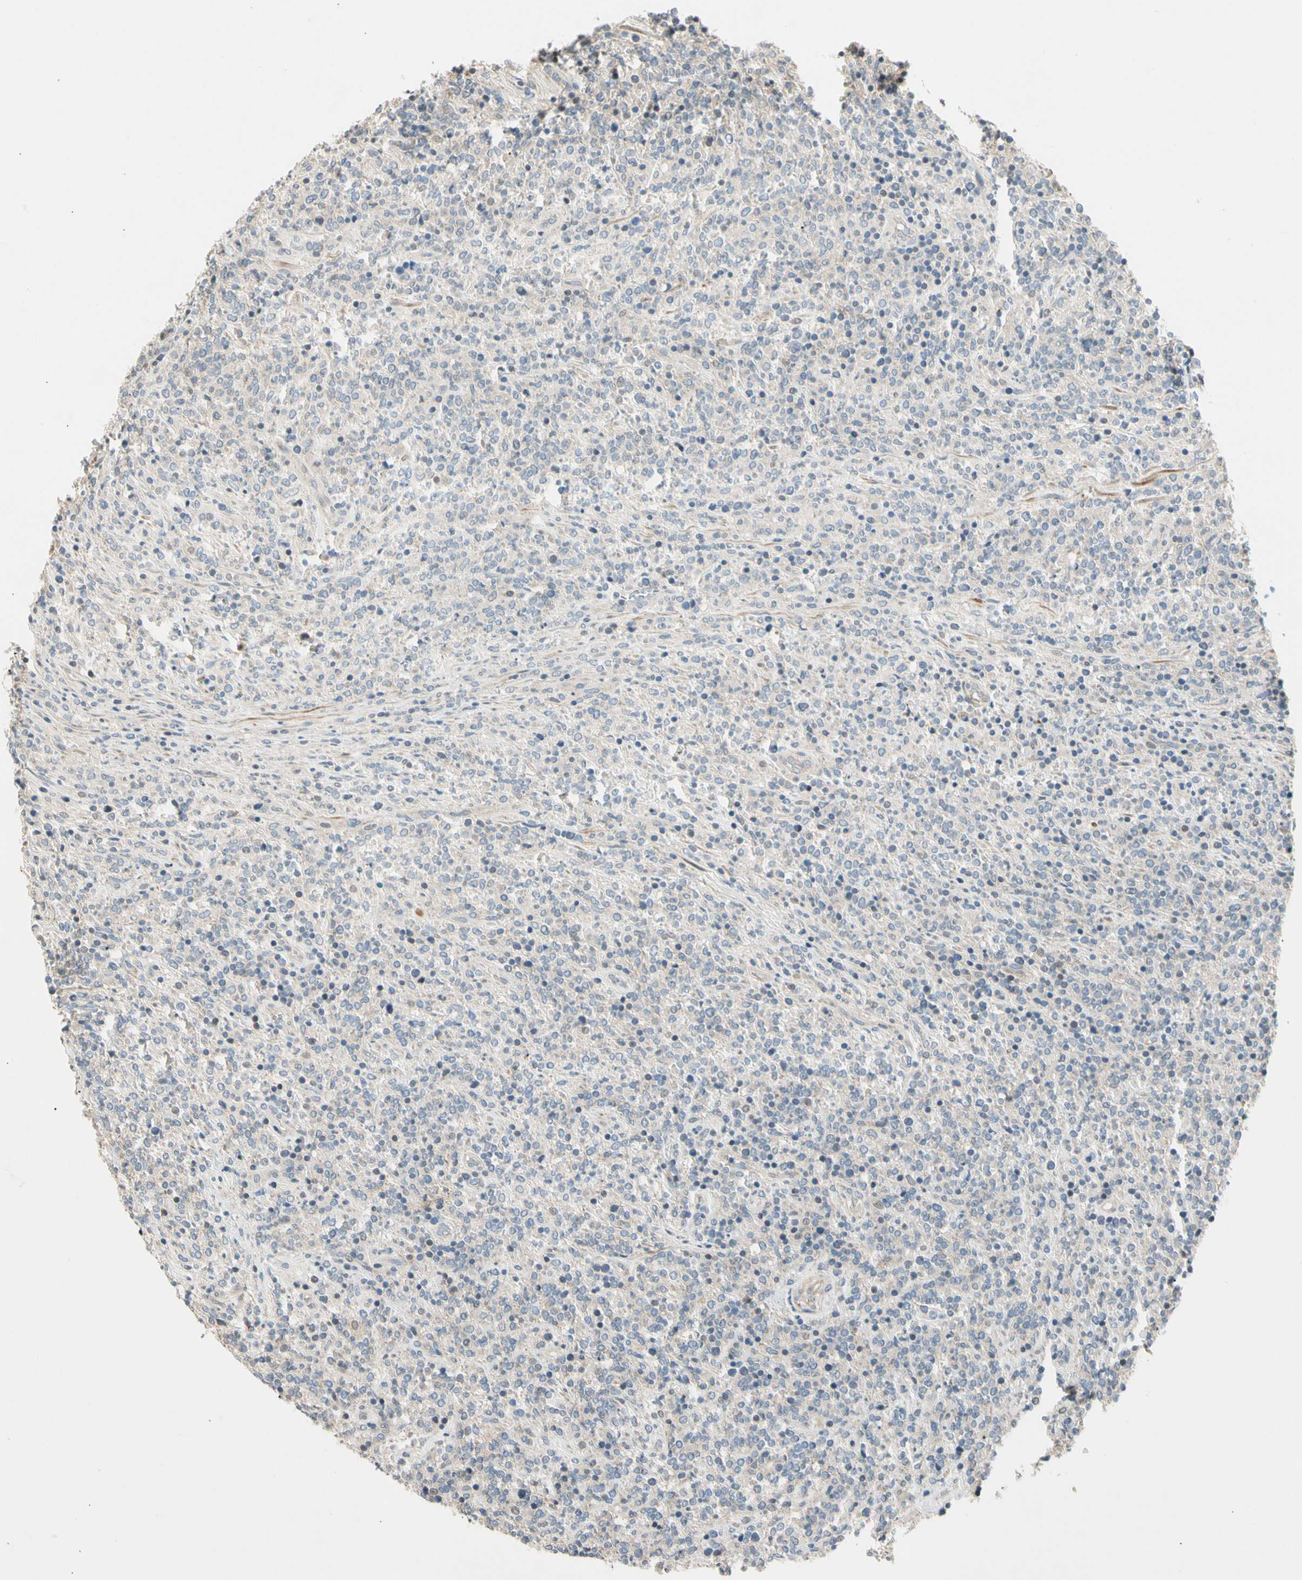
{"staining": {"intensity": "negative", "quantity": "none", "location": "none"}, "tissue": "lymphoma", "cell_type": "Tumor cells", "image_type": "cancer", "snomed": [{"axis": "morphology", "description": "Malignant lymphoma, non-Hodgkin's type, High grade"}, {"axis": "topography", "description": "Soft tissue"}], "caption": "High power microscopy micrograph of an IHC image of lymphoma, revealing no significant positivity in tumor cells.", "gene": "ADGRA3", "patient": {"sex": "male", "age": 18}}